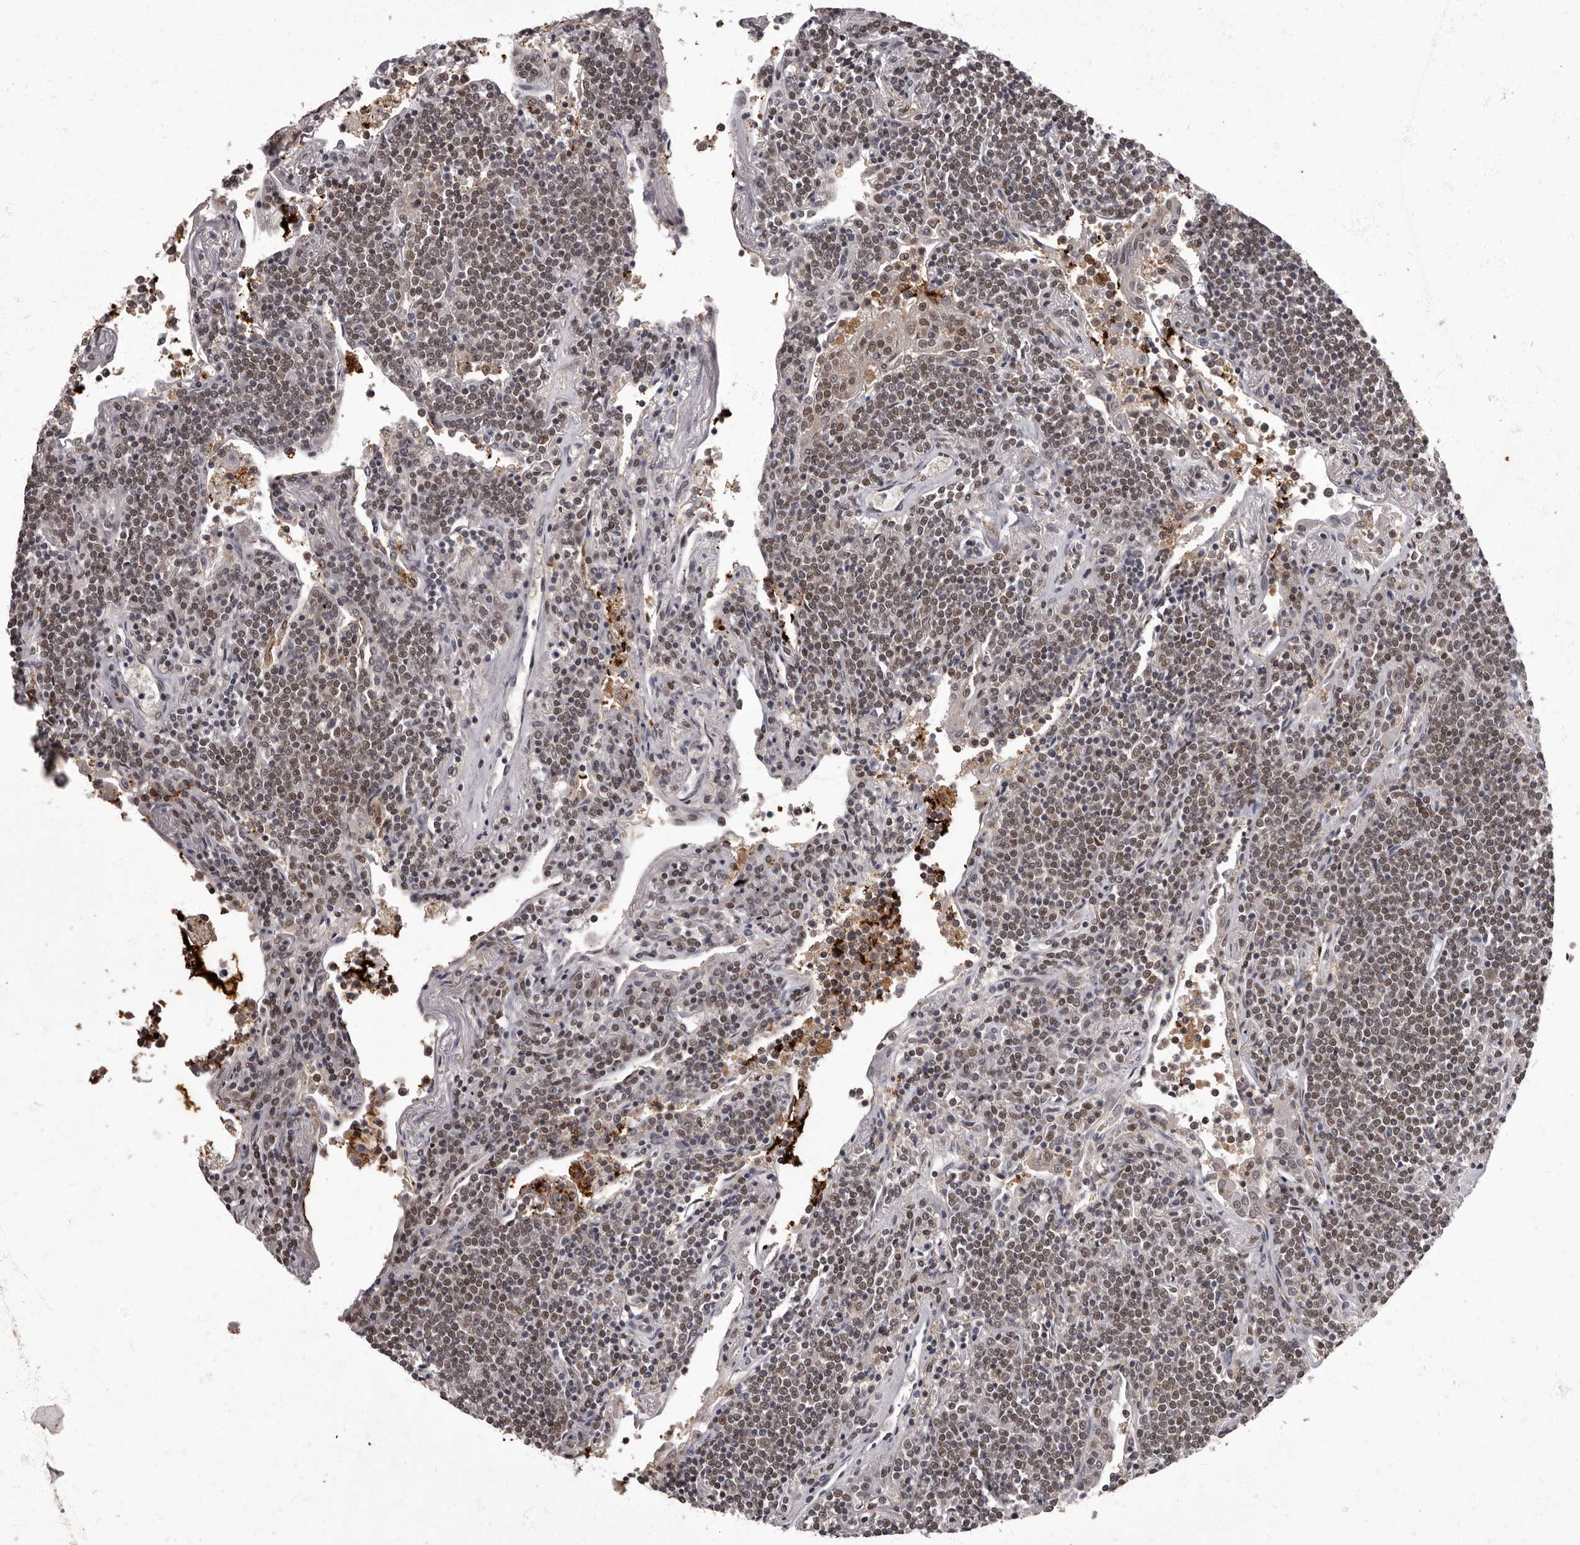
{"staining": {"intensity": "weak", "quantity": ">75%", "location": "nuclear"}, "tissue": "lymphoma", "cell_type": "Tumor cells", "image_type": "cancer", "snomed": [{"axis": "morphology", "description": "Malignant lymphoma, non-Hodgkin's type, Low grade"}, {"axis": "topography", "description": "Lung"}], "caption": "Immunohistochemical staining of malignant lymphoma, non-Hodgkin's type (low-grade) demonstrates low levels of weak nuclear protein expression in about >75% of tumor cells.", "gene": "C1orf50", "patient": {"sex": "female", "age": 71}}